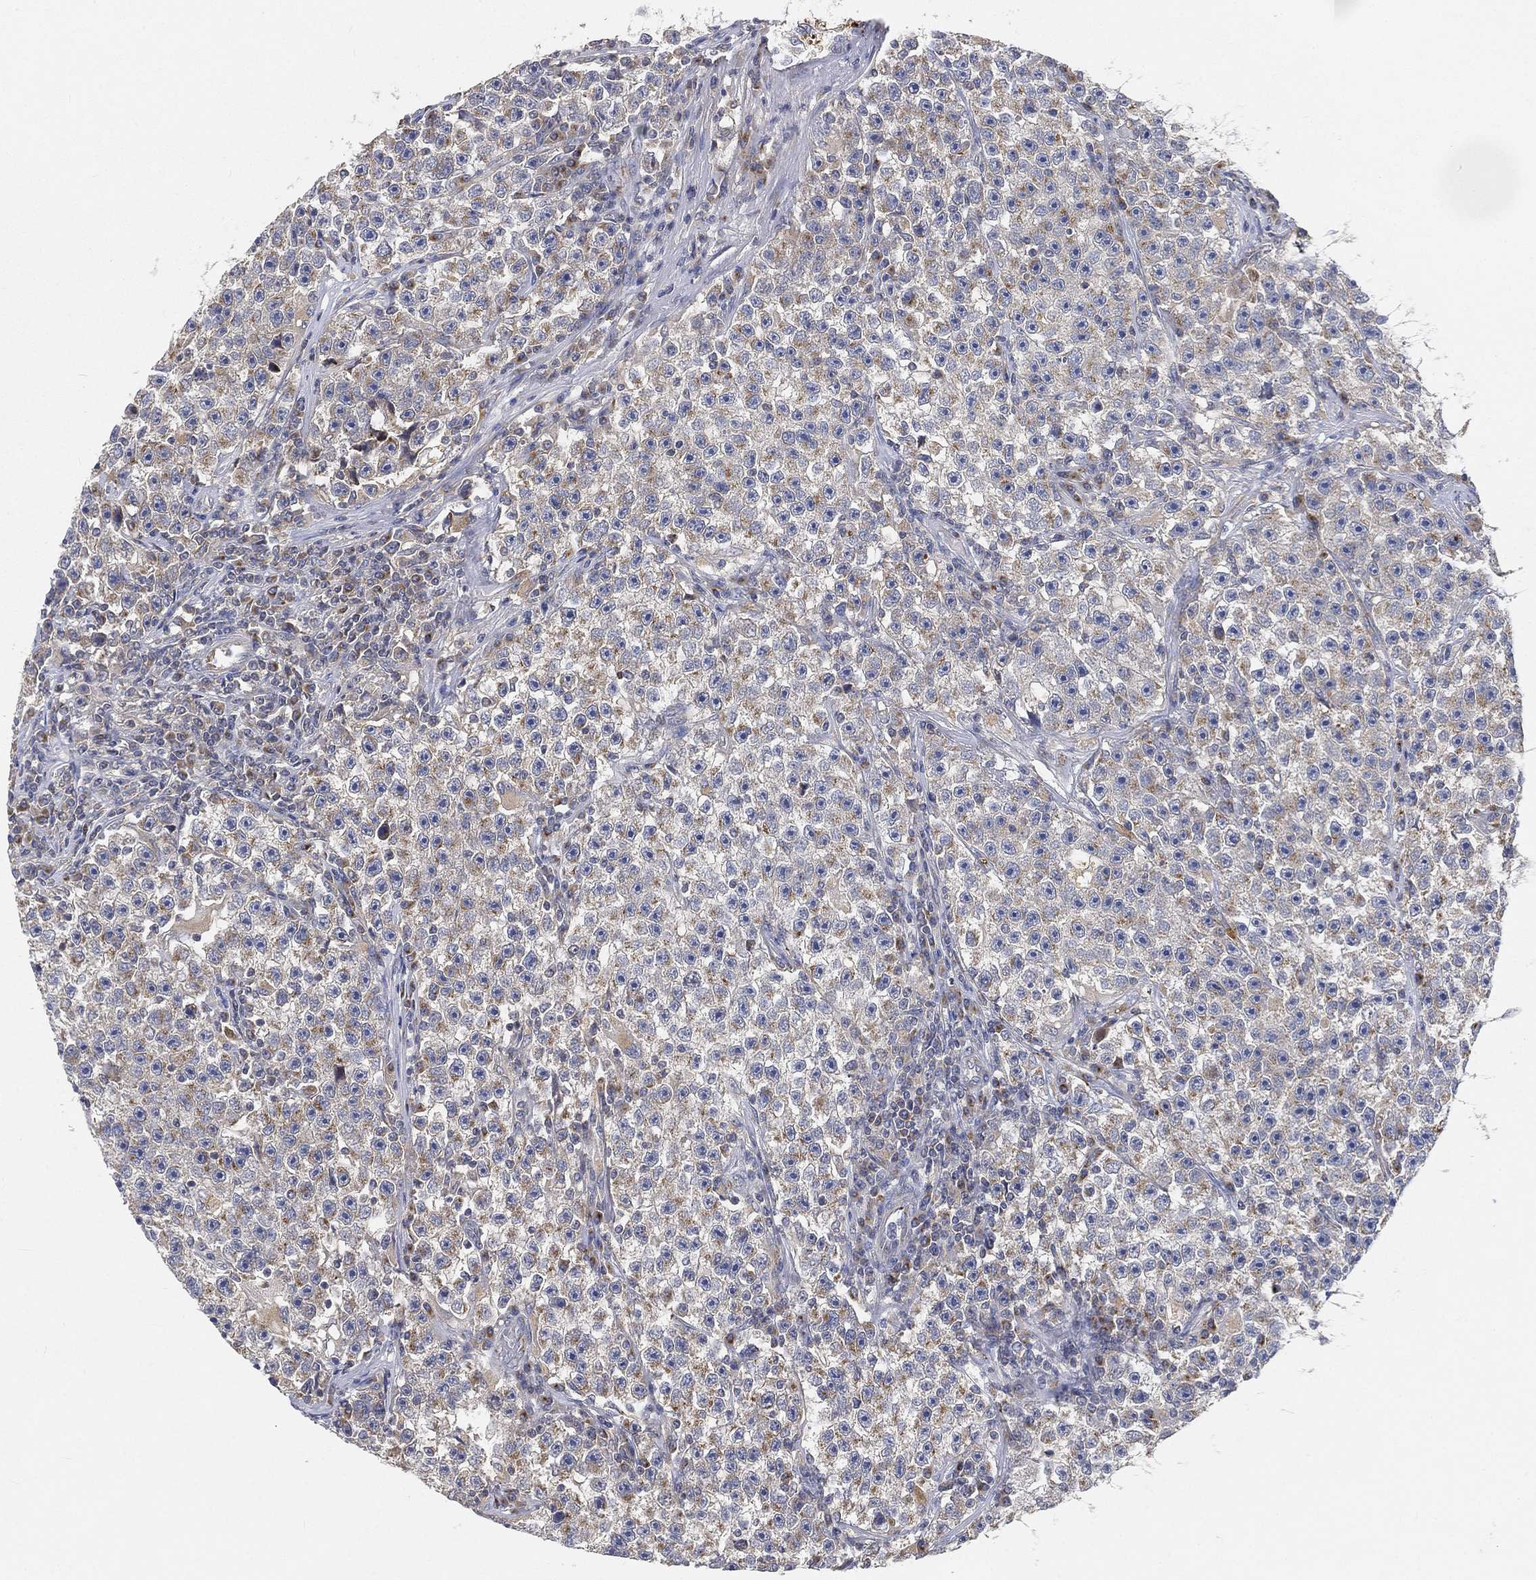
{"staining": {"intensity": "moderate", "quantity": "<25%", "location": "cytoplasmic/membranous"}, "tissue": "testis cancer", "cell_type": "Tumor cells", "image_type": "cancer", "snomed": [{"axis": "morphology", "description": "Seminoma, NOS"}, {"axis": "topography", "description": "Testis"}], "caption": "Testis cancer was stained to show a protein in brown. There is low levels of moderate cytoplasmic/membranous staining in approximately <25% of tumor cells.", "gene": "CTSL", "patient": {"sex": "male", "age": 22}}